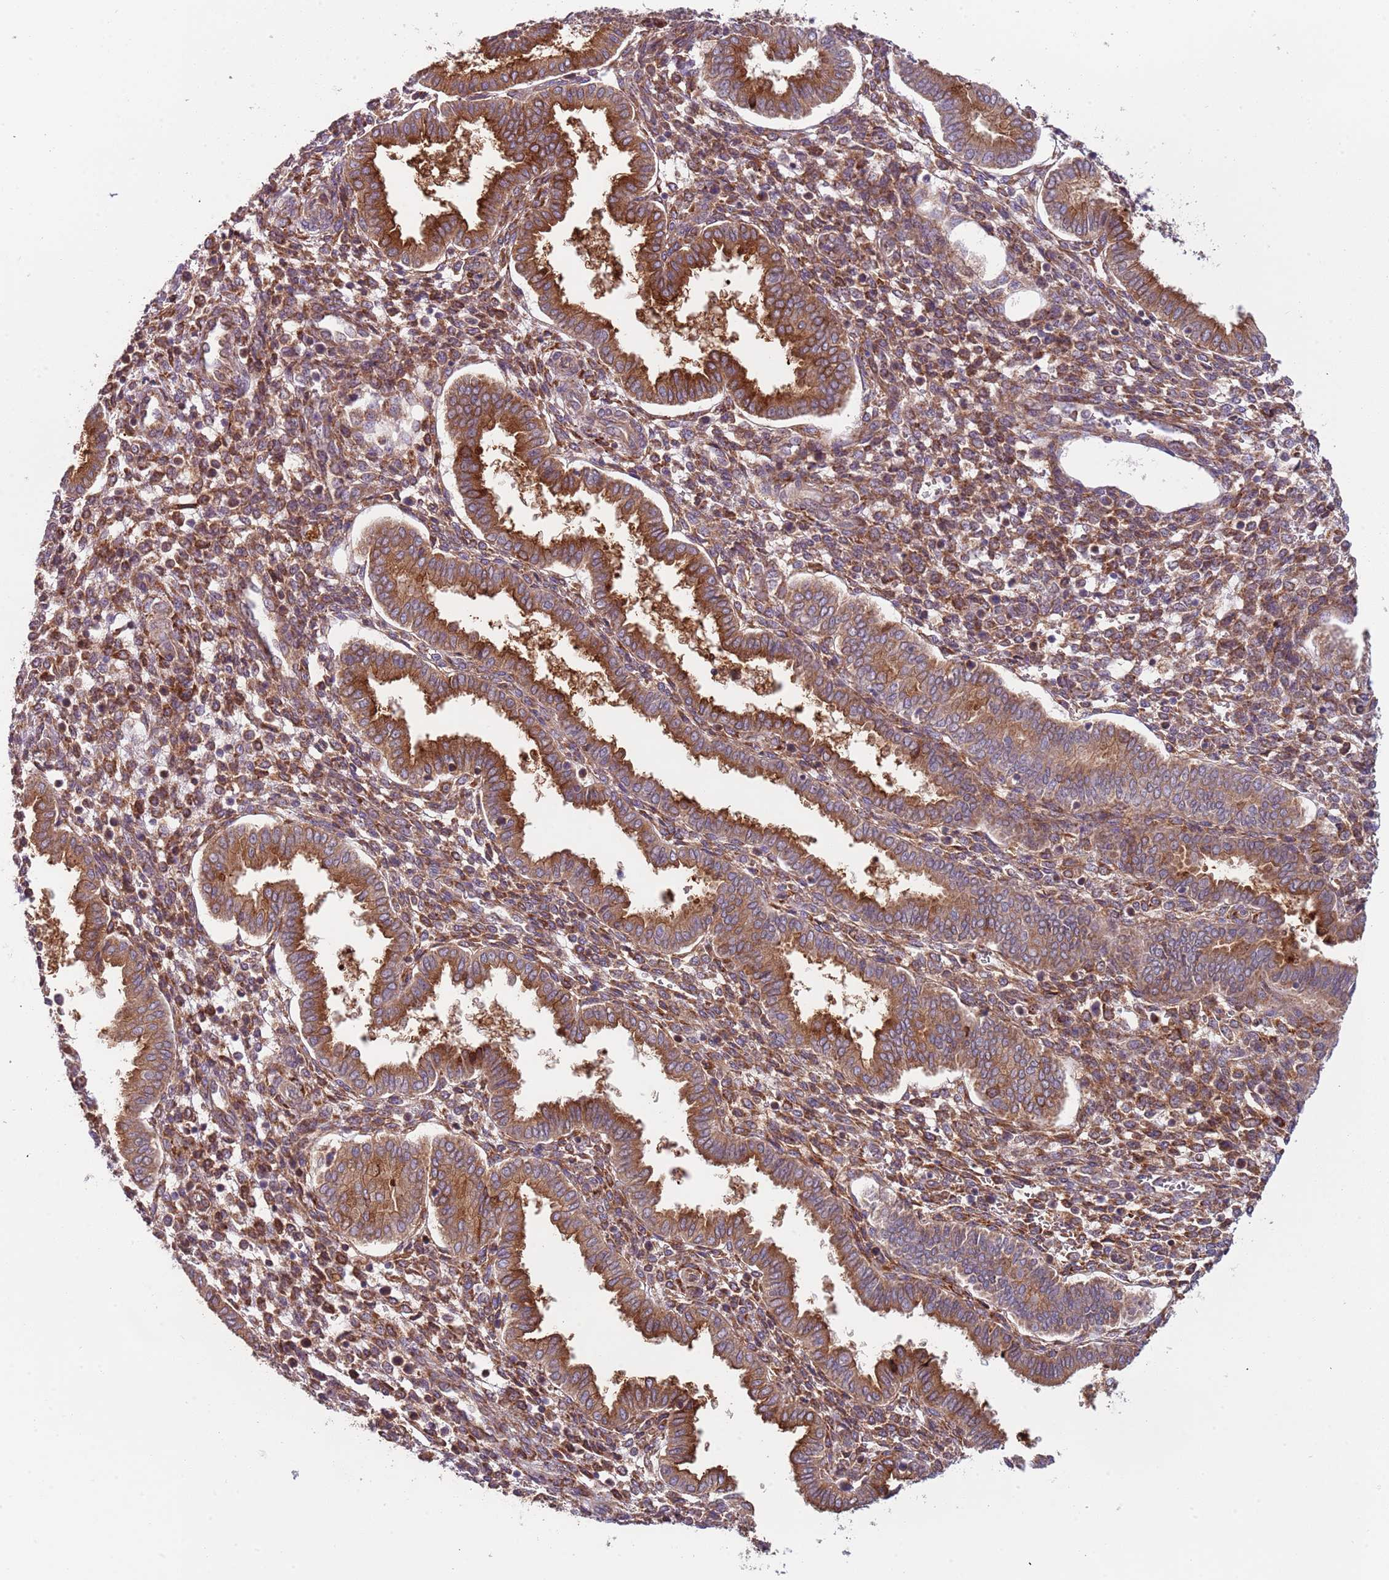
{"staining": {"intensity": "moderate", "quantity": ">75%", "location": "cytoplasmic/membranous"}, "tissue": "endometrium", "cell_type": "Cells in endometrial stroma", "image_type": "normal", "snomed": [{"axis": "morphology", "description": "Normal tissue, NOS"}, {"axis": "topography", "description": "Endometrium"}], "caption": "Moderate cytoplasmic/membranous expression is appreciated in approximately >75% of cells in endometrial stroma in unremarkable endometrium.", "gene": "VWCE", "patient": {"sex": "female", "age": 24}}